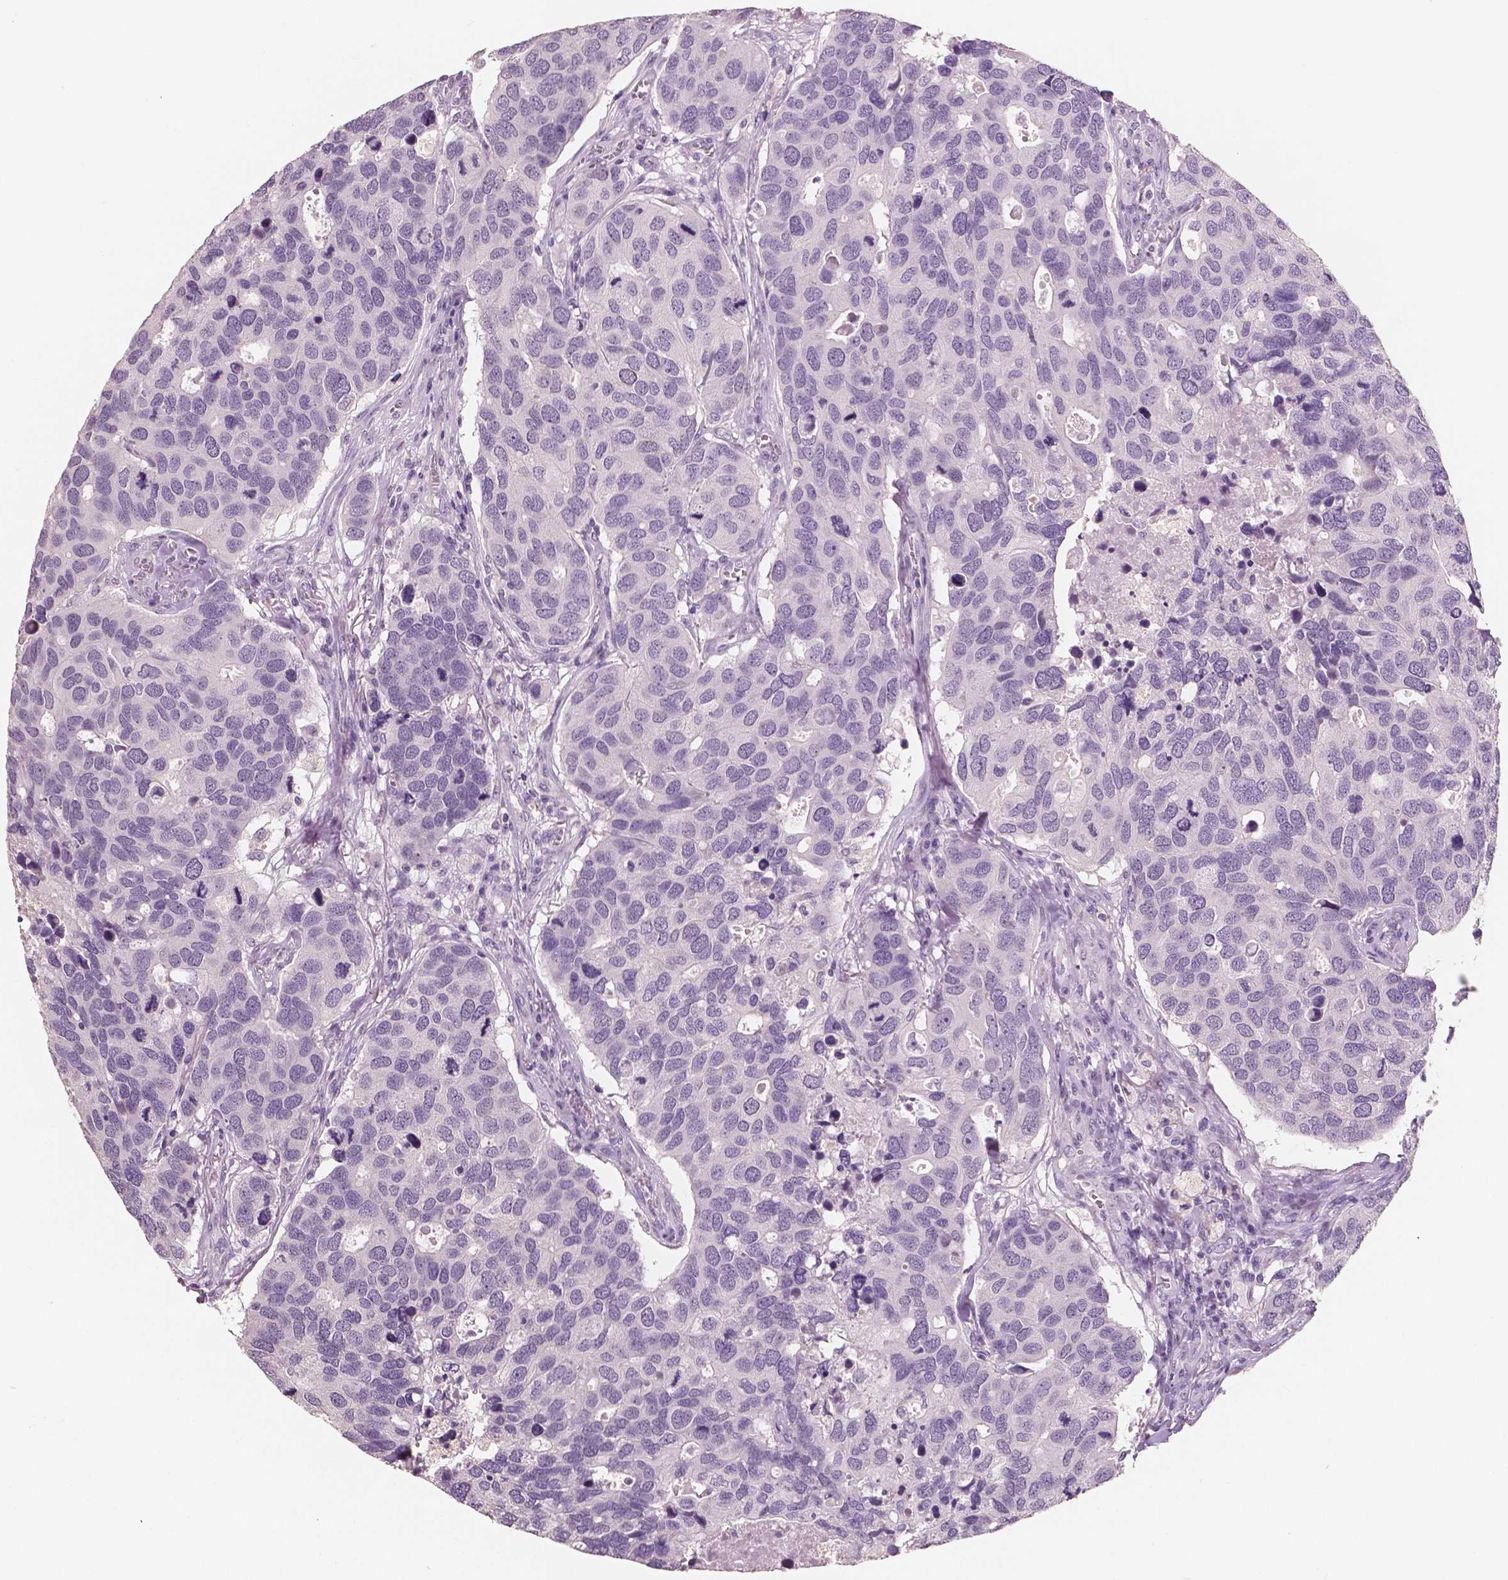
{"staining": {"intensity": "negative", "quantity": "none", "location": "none"}, "tissue": "breast cancer", "cell_type": "Tumor cells", "image_type": "cancer", "snomed": [{"axis": "morphology", "description": "Duct carcinoma"}, {"axis": "topography", "description": "Breast"}], "caption": "Histopathology image shows no protein expression in tumor cells of breast cancer (infiltrating ductal carcinoma) tissue.", "gene": "NECAB1", "patient": {"sex": "female", "age": 83}}